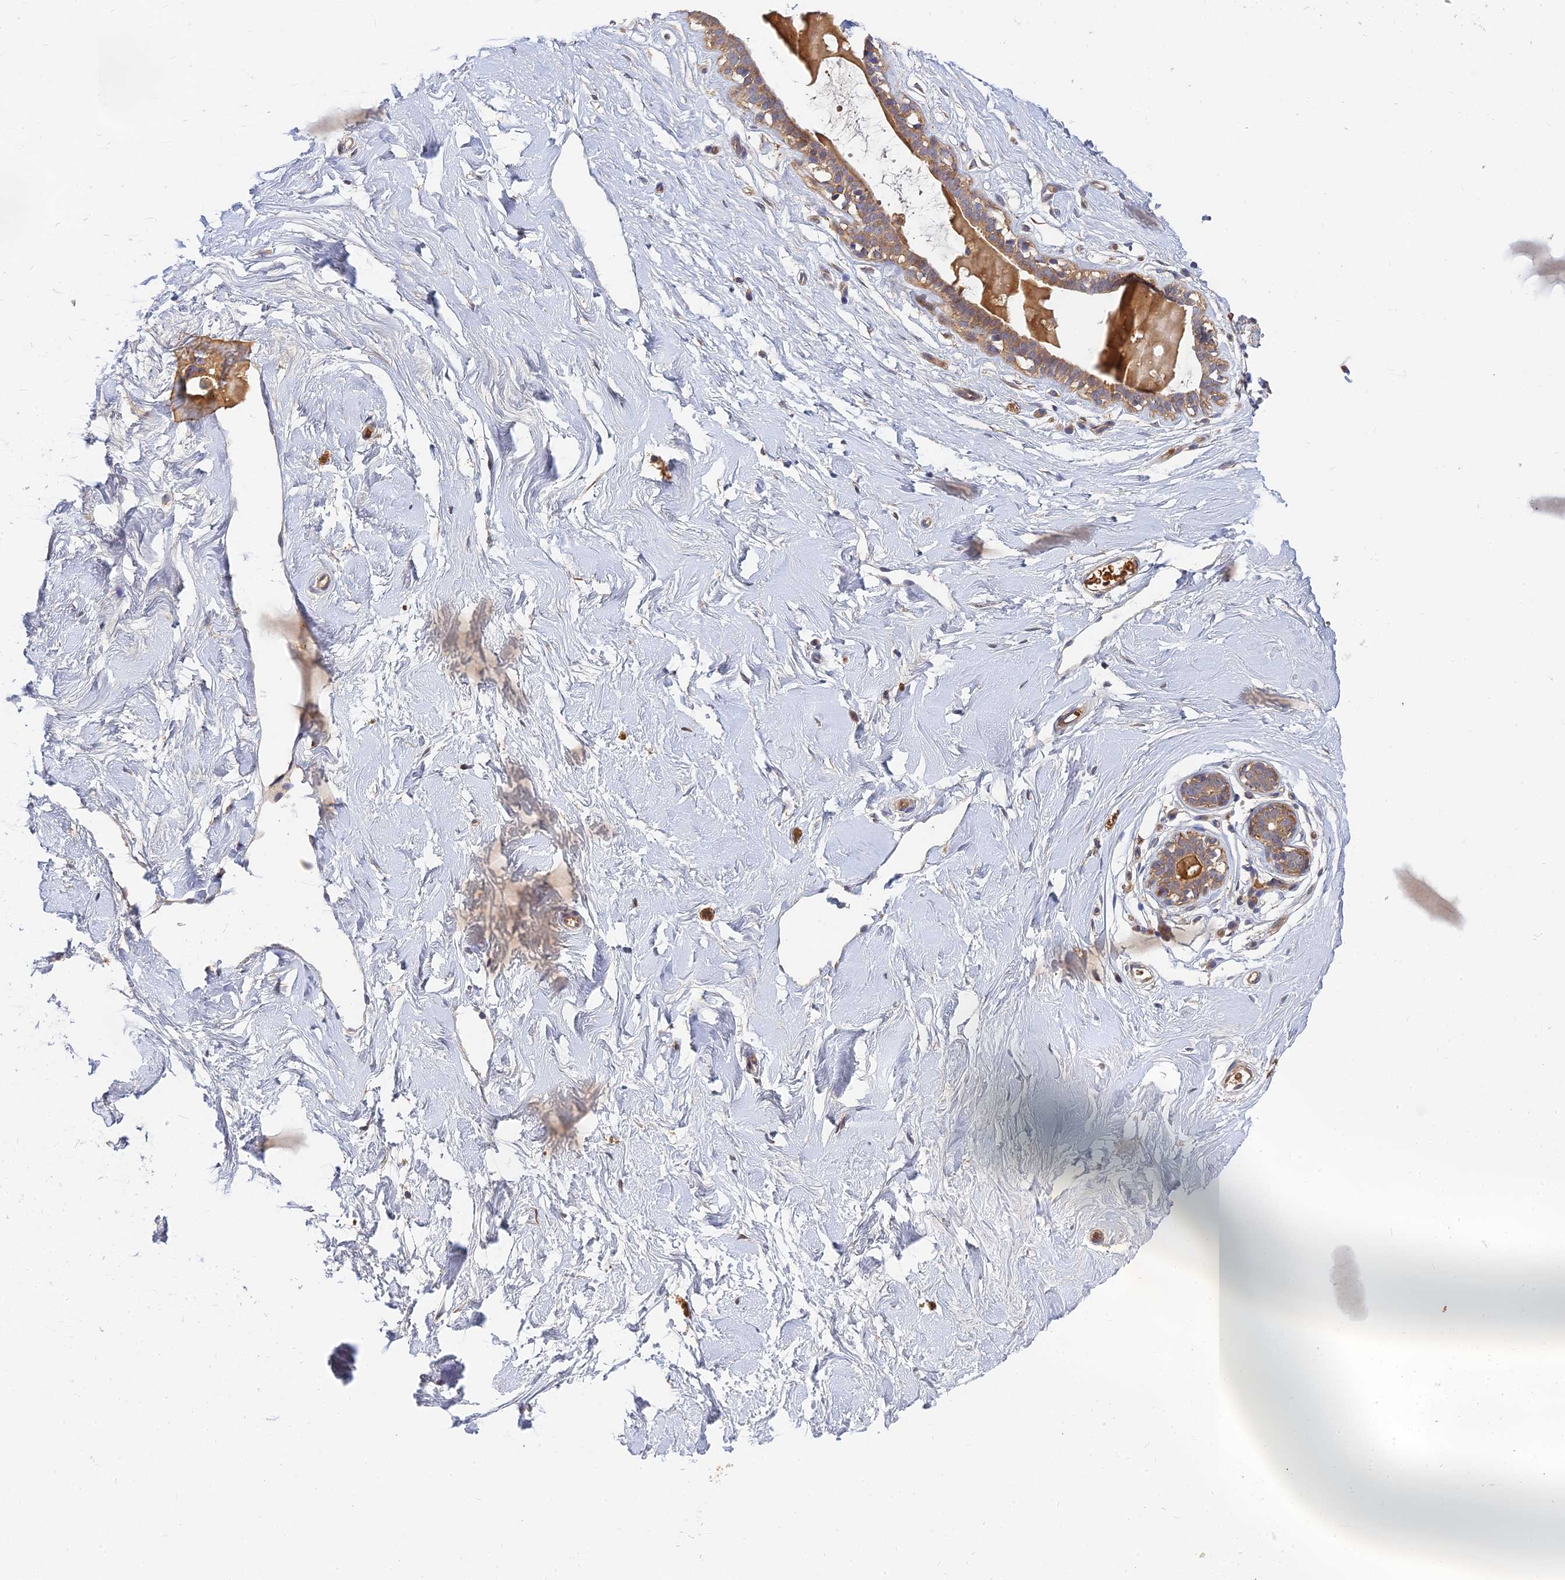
{"staining": {"intensity": "negative", "quantity": "none", "location": "none"}, "tissue": "breast", "cell_type": "Adipocytes", "image_type": "normal", "snomed": [{"axis": "morphology", "description": "Normal tissue, NOS"}, {"axis": "morphology", "description": "Adenoma, NOS"}, {"axis": "topography", "description": "Breast"}], "caption": "Adipocytes are negative for brown protein staining in benign breast. (Immunohistochemistry (ihc), brightfield microscopy, high magnification).", "gene": "FAM151B", "patient": {"sex": "female", "age": 23}}